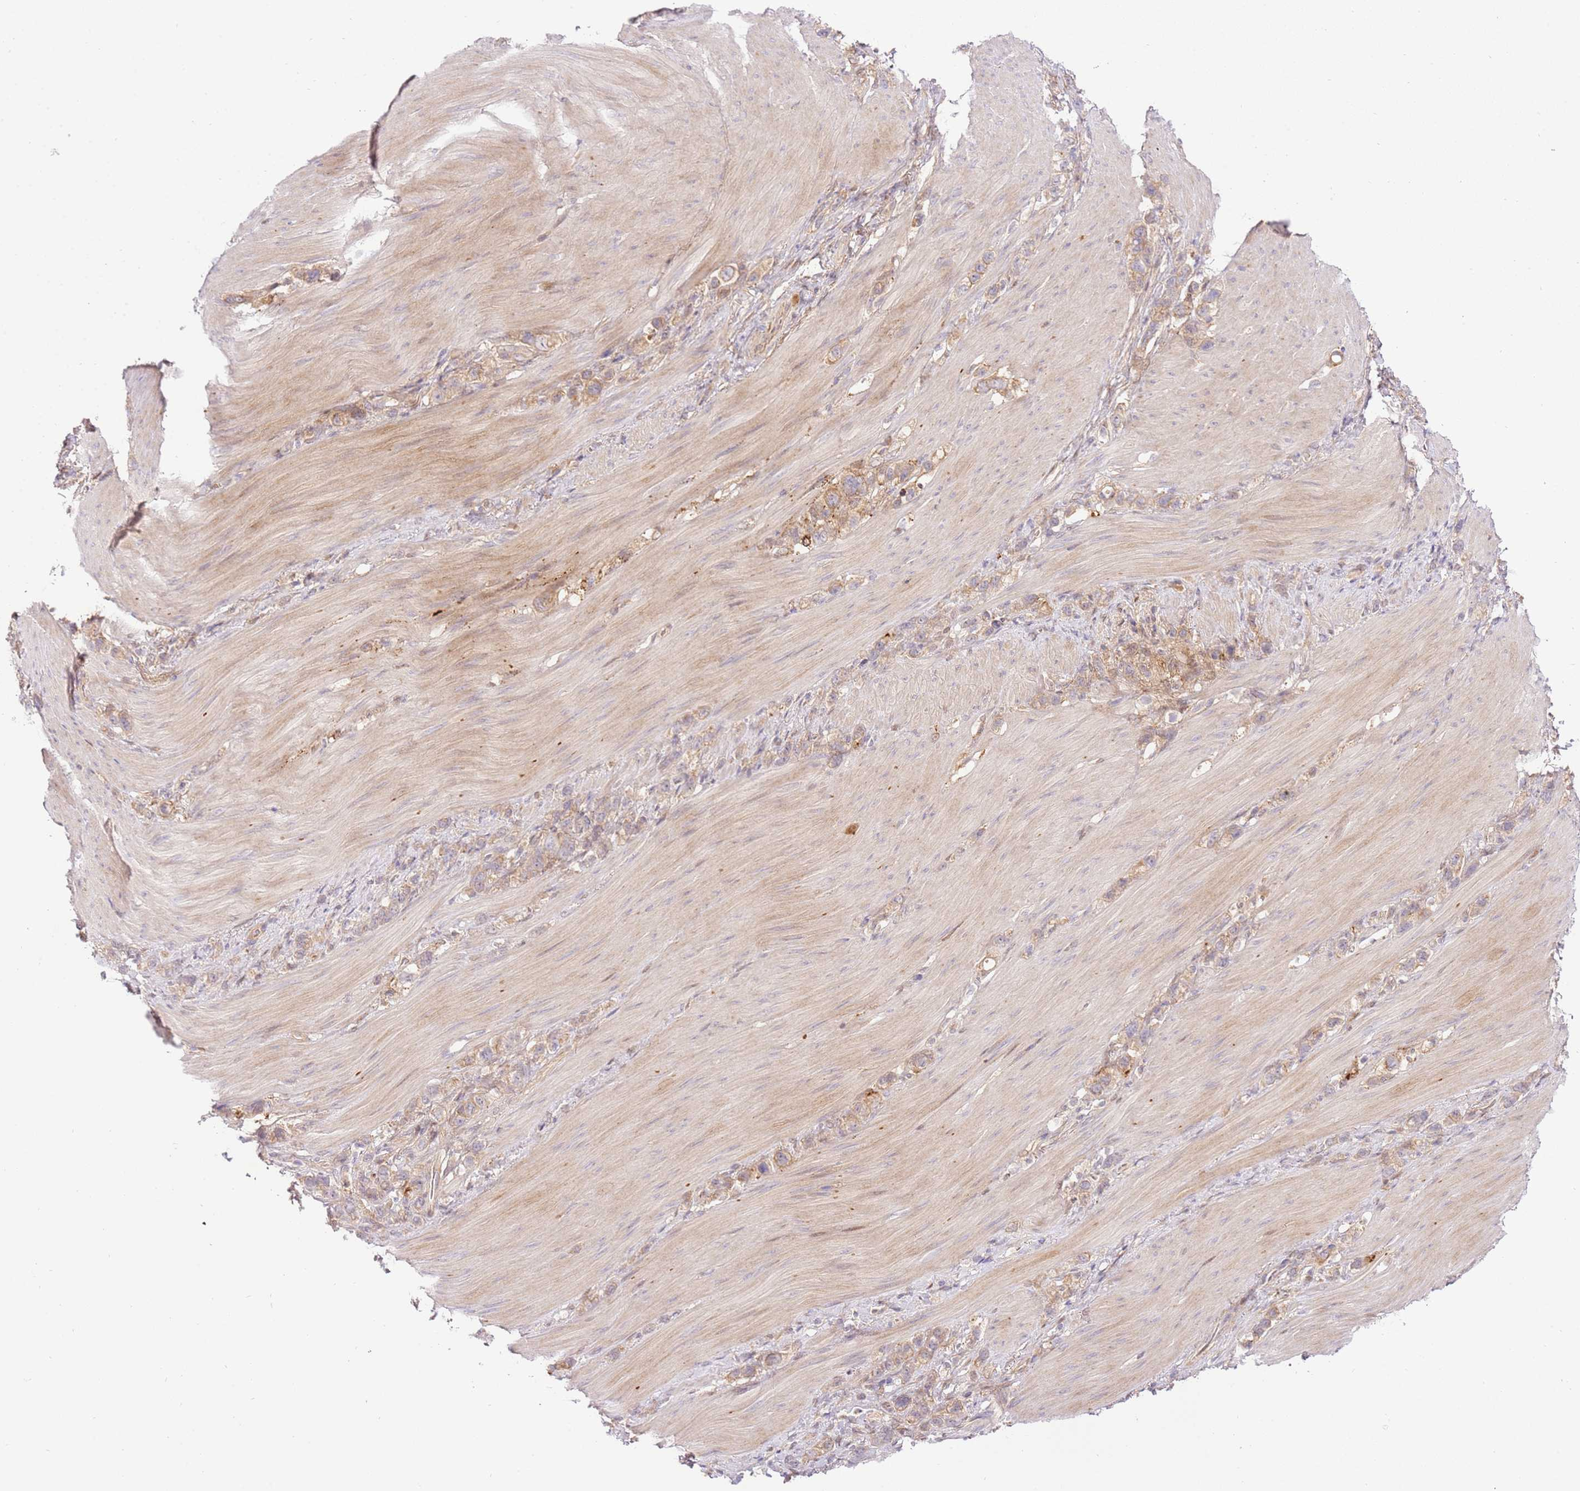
{"staining": {"intensity": "weak", "quantity": "25%-75%", "location": "cytoplasmic/membranous"}, "tissue": "stomach cancer", "cell_type": "Tumor cells", "image_type": "cancer", "snomed": [{"axis": "morphology", "description": "Adenocarcinoma, NOS"}, {"axis": "topography", "description": "Stomach"}], "caption": "About 25%-75% of tumor cells in human adenocarcinoma (stomach) reveal weak cytoplasmic/membranous protein staining as visualized by brown immunohistochemical staining.", "gene": "C8G", "patient": {"sex": "female", "age": 65}}